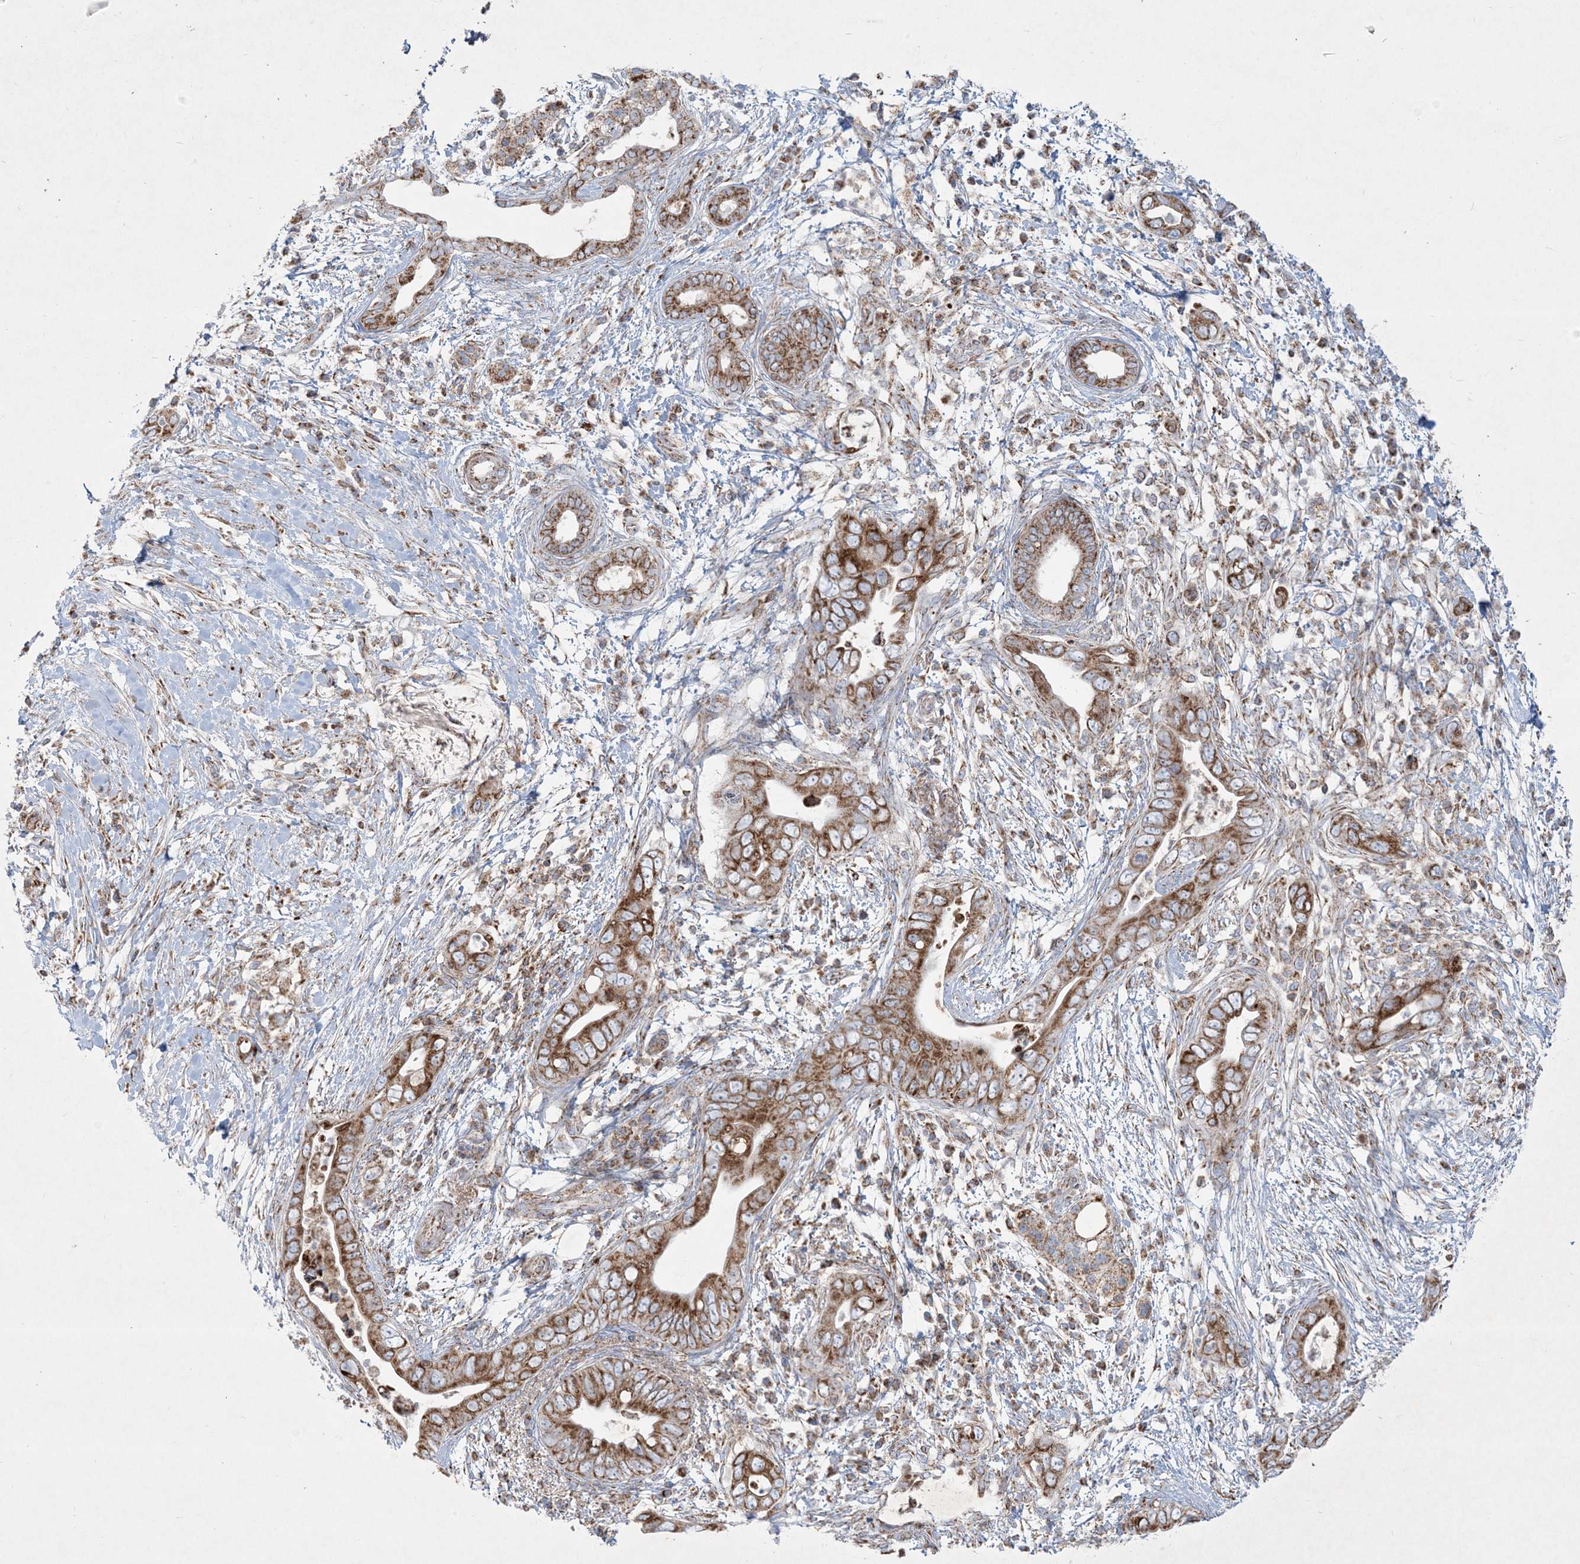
{"staining": {"intensity": "moderate", "quantity": ">75%", "location": "cytoplasmic/membranous"}, "tissue": "pancreatic cancer", "cell_type": "Tumor cells", "image_type": "cancer", "snomed": [{"axis": "morphology", "description": "Adenocarcinoma, NOS"}, {"axis": "topography", "description": "Pancreas"}], "caption": "Pancreatic cancer (adenocarcinoma) stained for a protein reveals moderate cytoplasmic/membranous positivity in tumor cells.", "gene": "BEND4", "patient": {"sex": "male", "age": 75}}